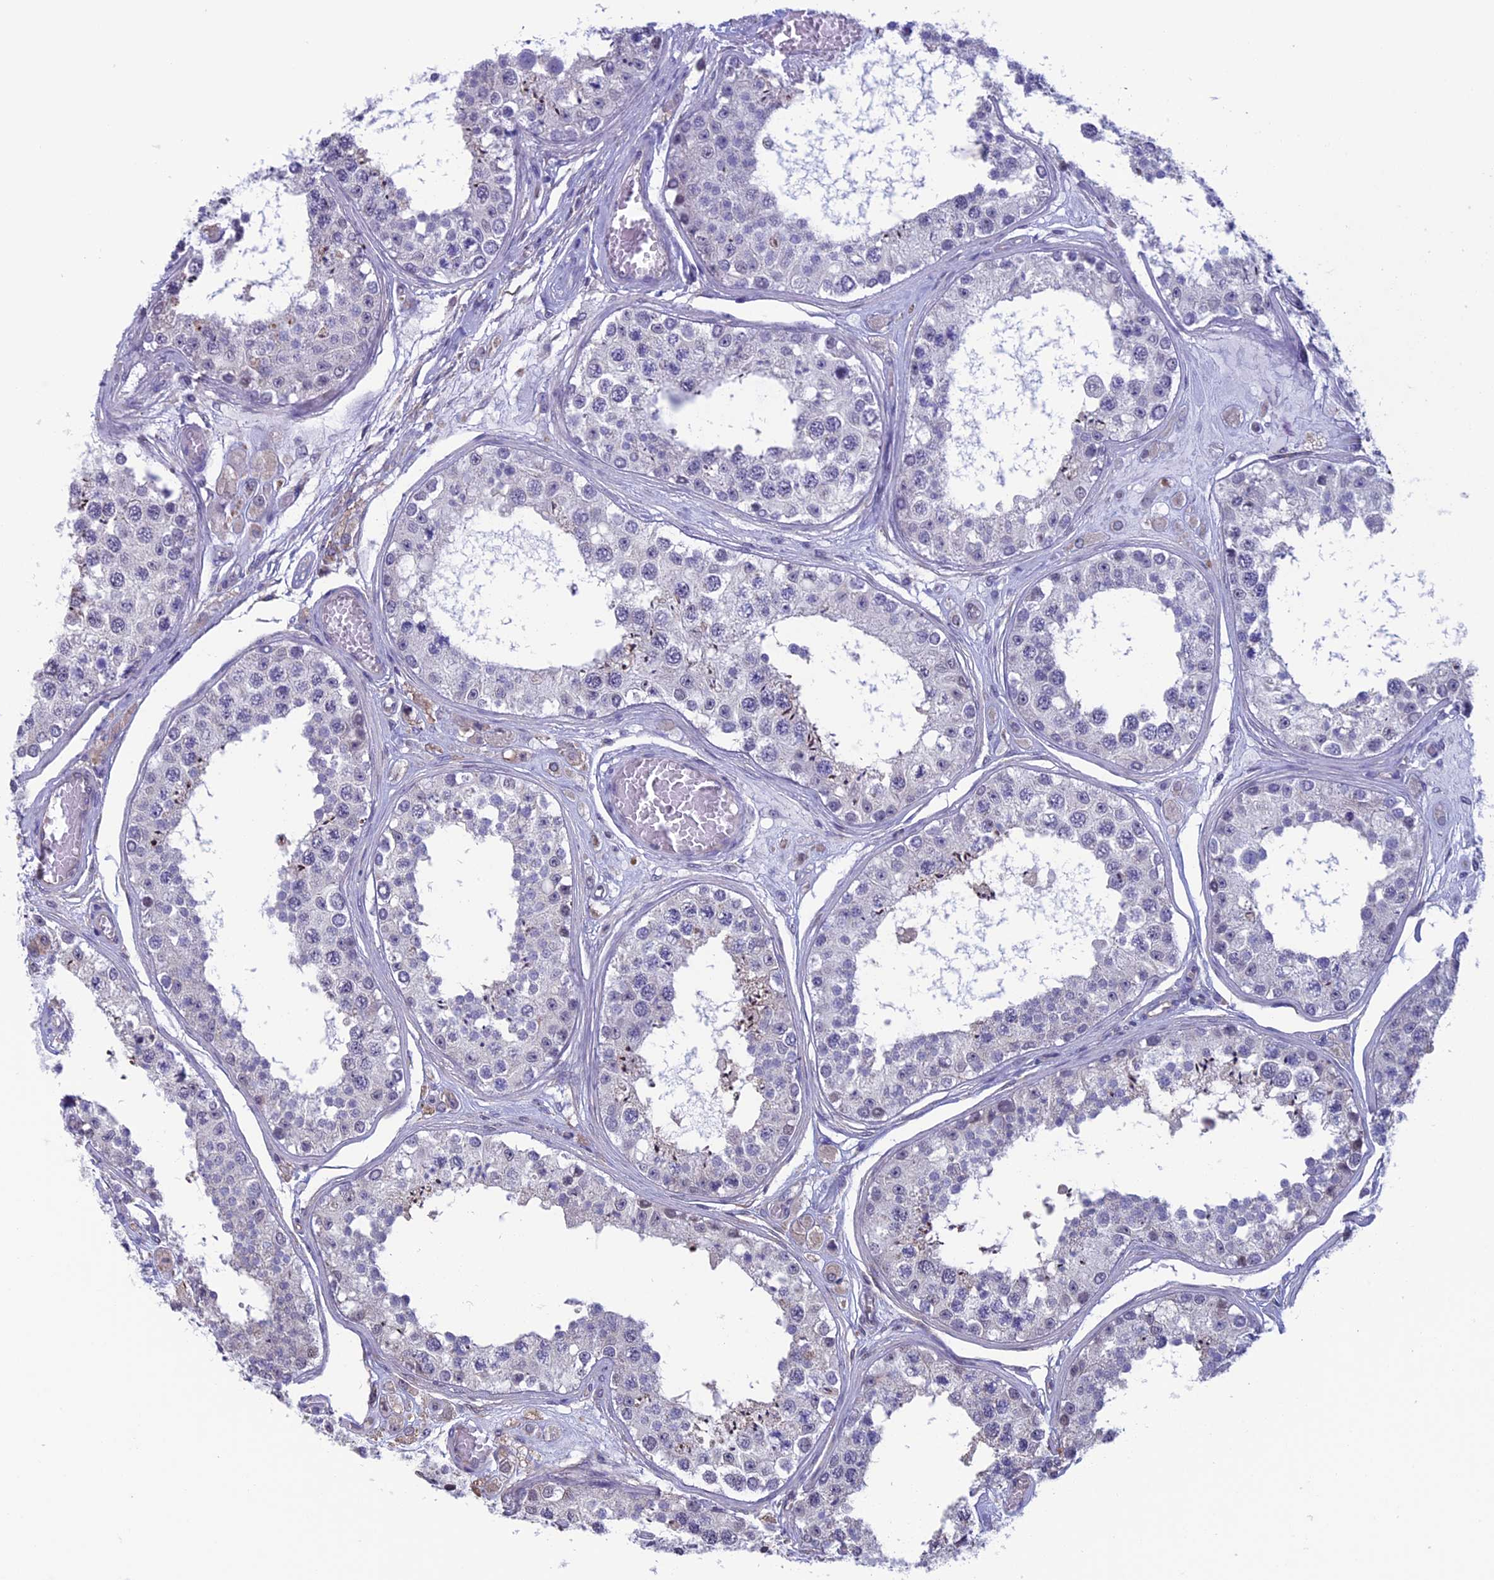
{"staining": {"intensity": "negative", "quantity": "none", "location": "none"}, "tissue": "testis", "cell_type": "Cells in seminiferous ducts", "image_type": "normal", "snomed": [{"axis": "morphology", "description": "Normal tissue, NOS"}, {"axis": "topography", "description": "Testis"}], "caption": "Cells in seminiferous ducts are negative for brown protein staining in unremarkable testis. The staining is performed using DAB (3,3'-diaminobenzidine) brown chromogen with nuclei counter-stained in using hematoxylin.", "gene": "SLC1A6", "patient": {"sex": "male", "age": 25}}